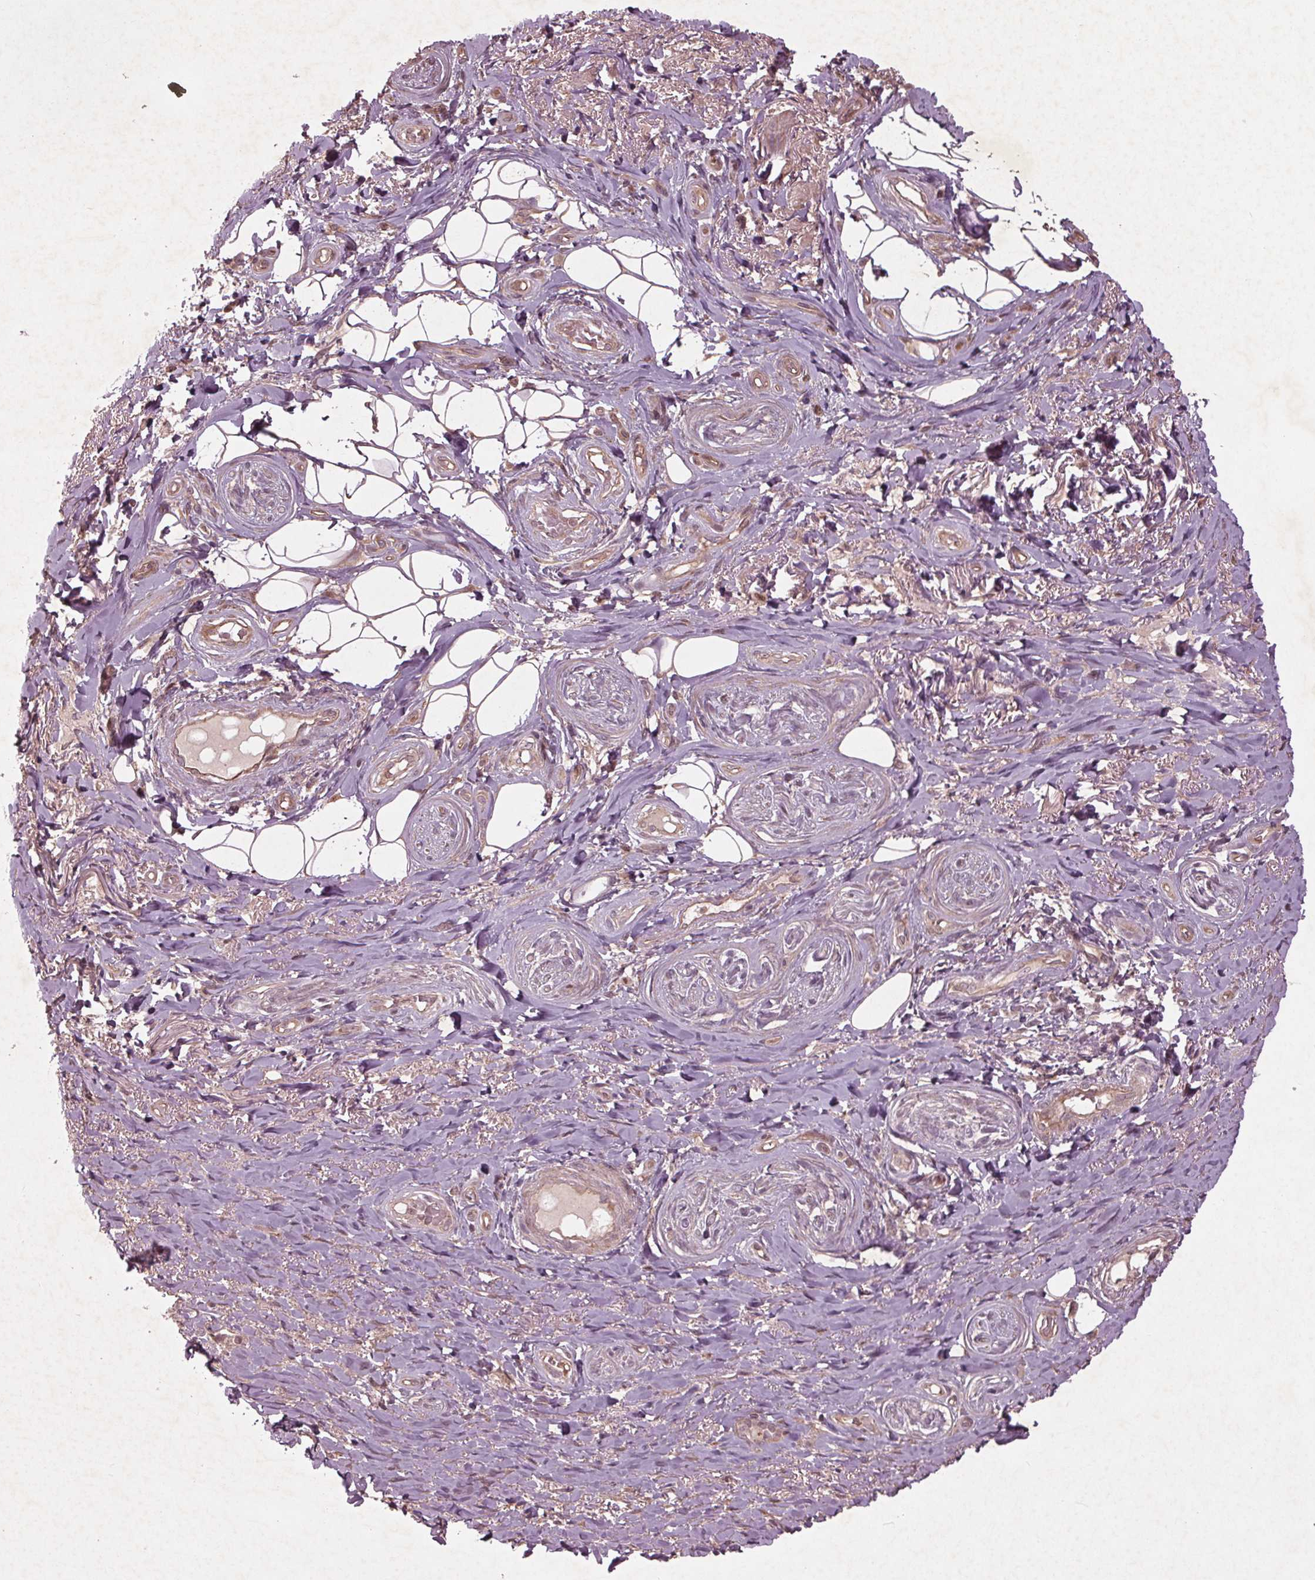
{"staining": {"intensity": "negative", "quantity": "none", "location": "none"}, "tissue": "adipose tissue", "cell_type": "Adipocytes", "image_type": "normal", "snomed": [{"axis": "morphology", "description": "Normal tissue, NOS"}, {"axis": "topography", "description": "Anal"}, {"axis": "topography", "description": "Peripheral nerve tissue"}], "caption": "Adipose tissue stained for a protein using immunohistochemistry (IHC) shows no expression adipocytes.", "gene": "CDKL4", "patient": {"sex": "male", "age": 53}}